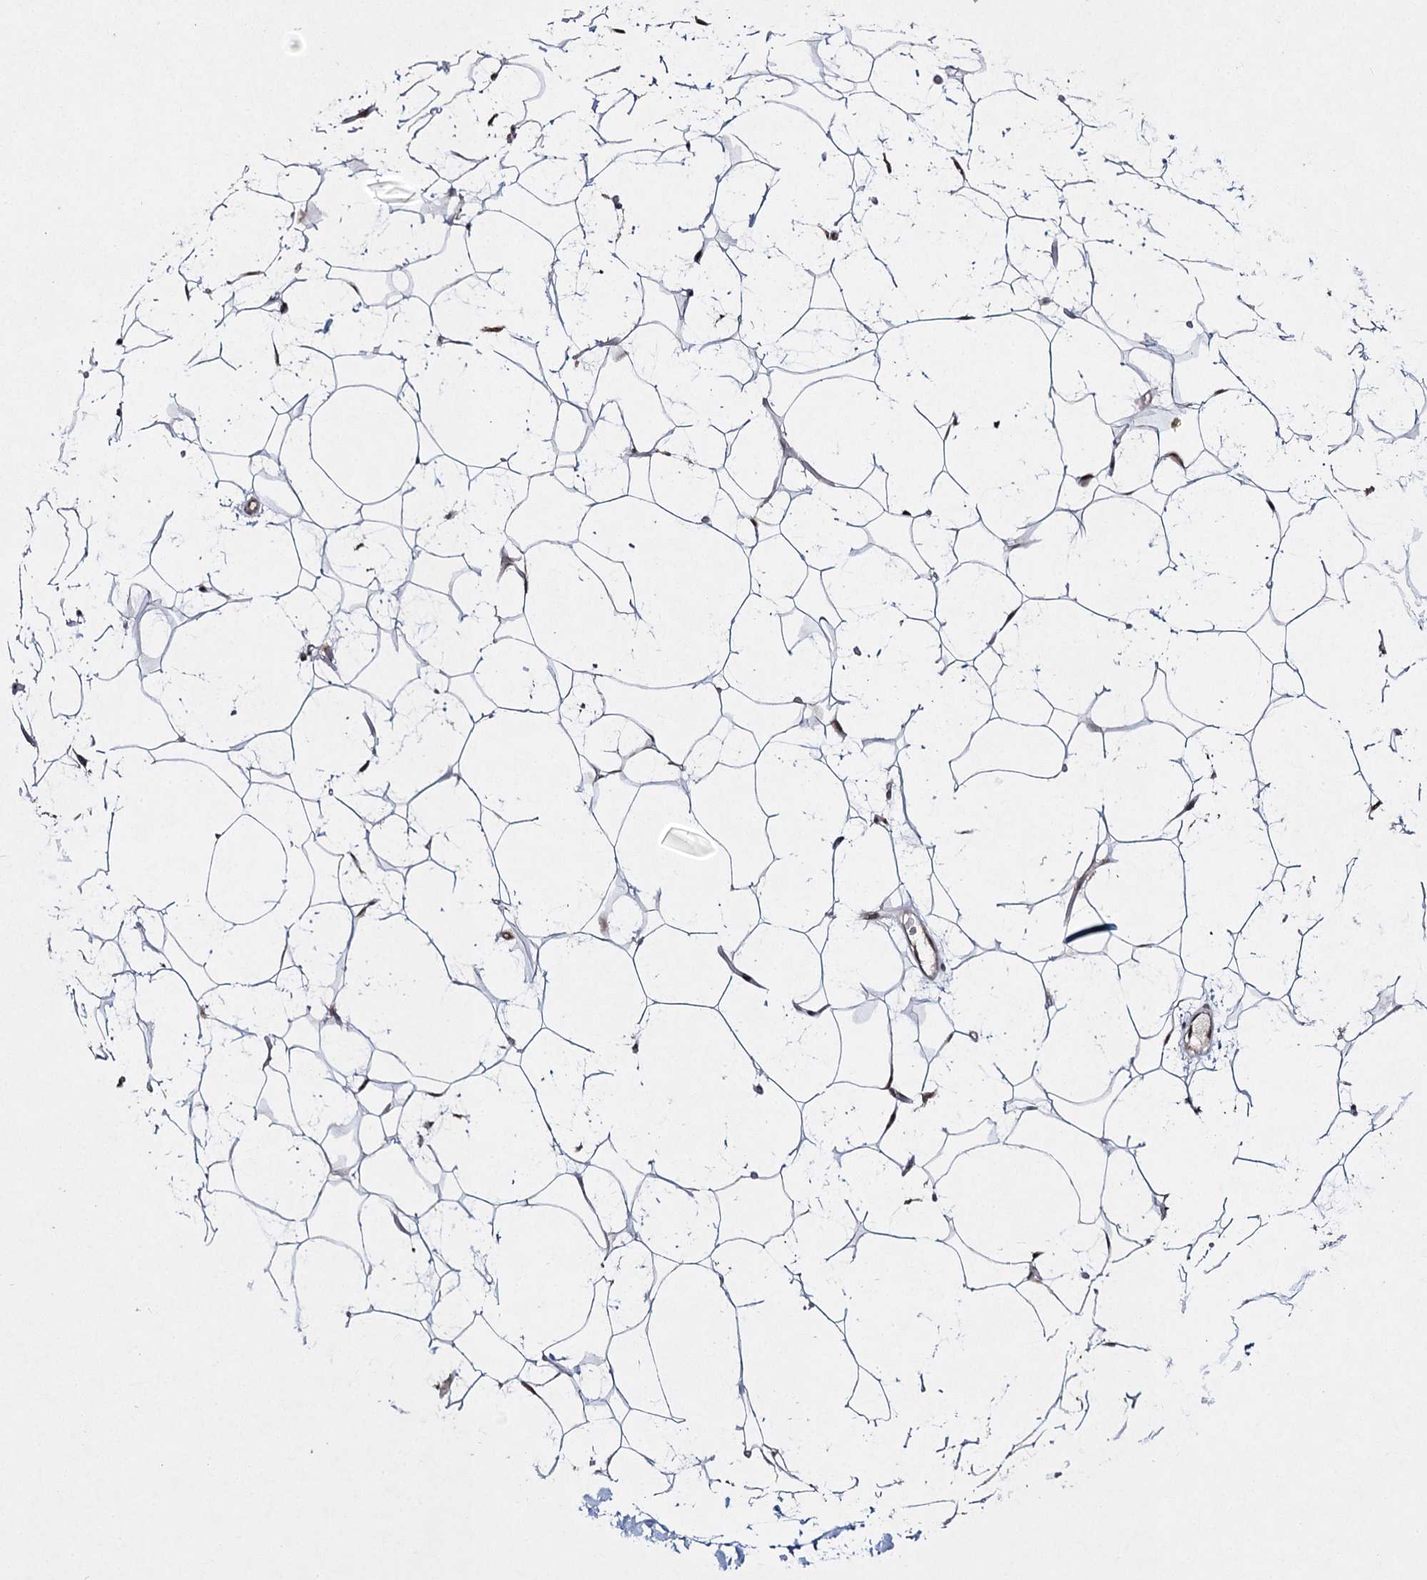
{"staining": {"intensity": "moderate", "quantity": ">75%", "location": "nuclear"}, "tissue": "adipose tissue", "cell_type": "Adipocytes", "image_type": "normal", "snomed": [{"axis": "morphology", "description": "Normal tissue, NOS"}, {"axis": "topography", "description": "Breast"}], "caption": "Protein staining by IHC reveals moderate nuclear staining in approximately >75% of adipocytes in normal adipose tissue.", "gene": "TRNT1", "patient": {"sex": "female", "age": 26}}